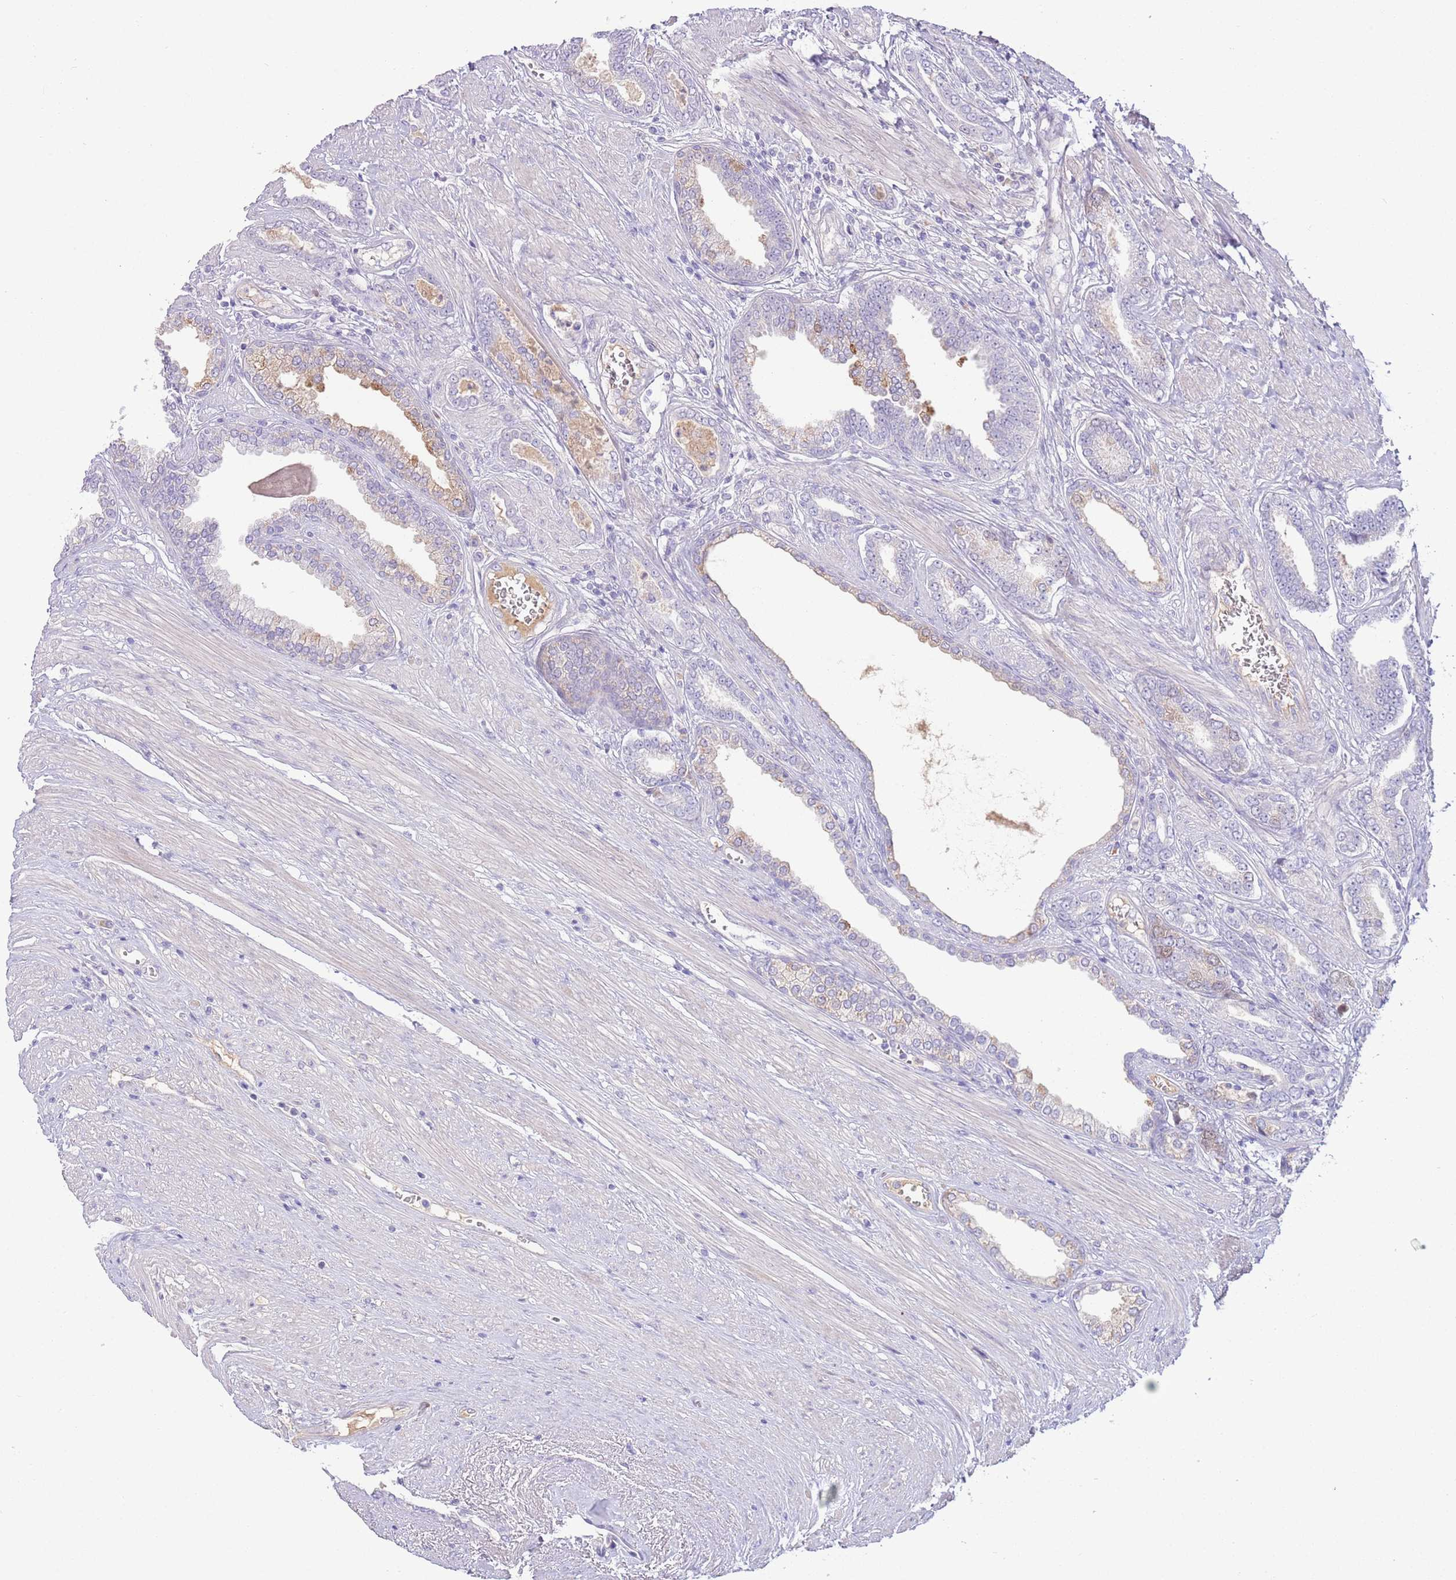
{"staining": {"intensity": "negative", "quantity": "none", "location": "none"}, "tissue": "prostate cancer", "cell_type": "Tumor cells", "image_type": "cancer", "snomed": [{"axis": "morphology", "description": "Adenocarcinoma, NOS"}, {"axis": "topography", "description": "Prostate and seminal vesicle, NOS"}], "caption": "Histopathology image shows no significant protein positivity in tumor cells of prostate cancer (adenocarcinoma). (DAB immunohistochemistry (IHC) with hematoxylin counter stain).", "gene": "IGFL4", "patient": {"sex": "male", "age": 76}}